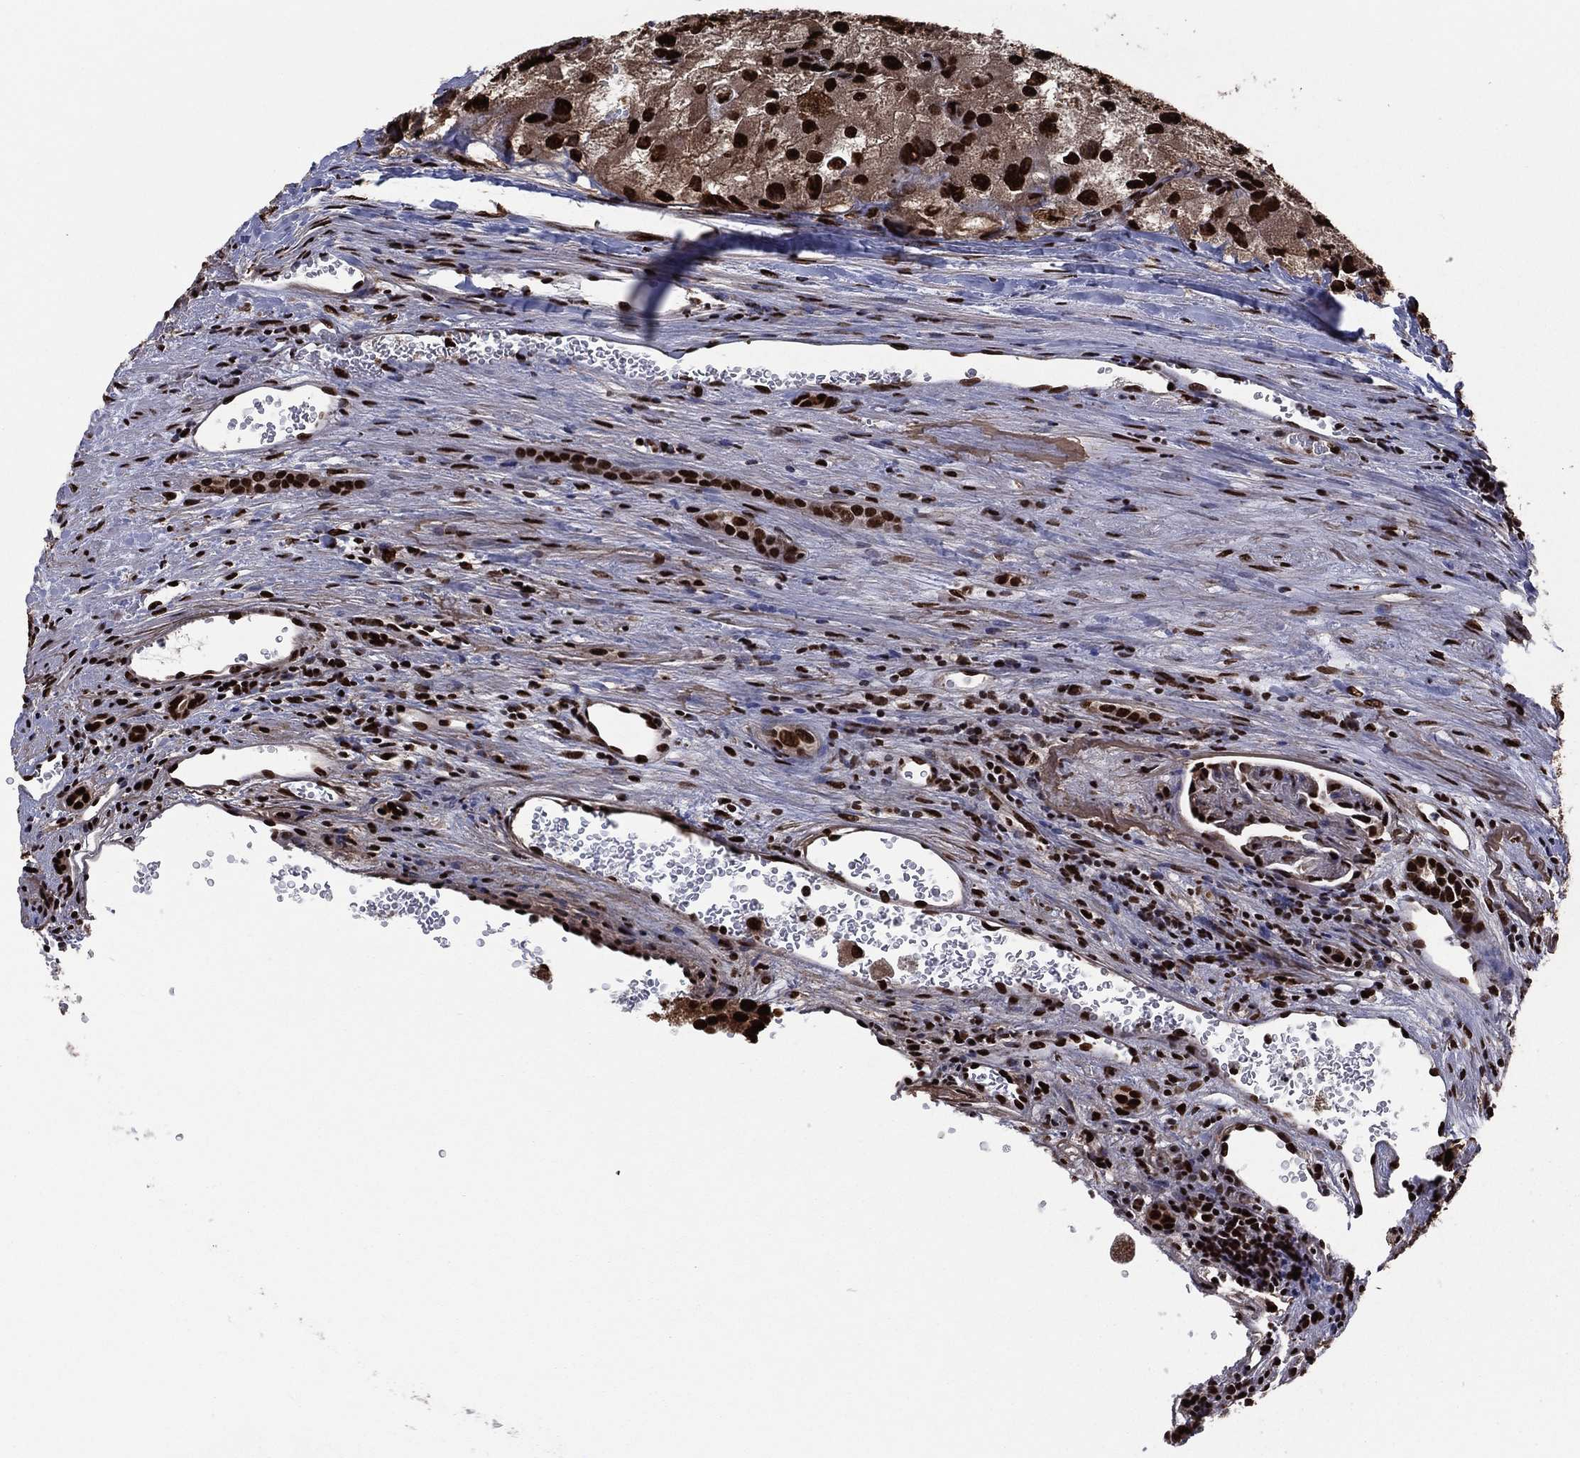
{"staining": {"intensity": "strong", "quantity": ">75%", "location": "nuclear"}, "tissue": "renal cancer", "cell_type": "Tumor cells", "image_type": "cancer", "snomed": [{"axis": "morphology", "description": "Adenocarcinoma, NOS"}, {"axis": "topography", "description": "Kidney"}], "caption": "DAB (3,3'-diaminobenzidine) immunohistochemical staining of renal adenocarcinoma reveals strong nuclear protein positivity in about >75% of tumor cells.", "gene": "TP53BP1", "patient": {"sex": "female", "age": 70}}